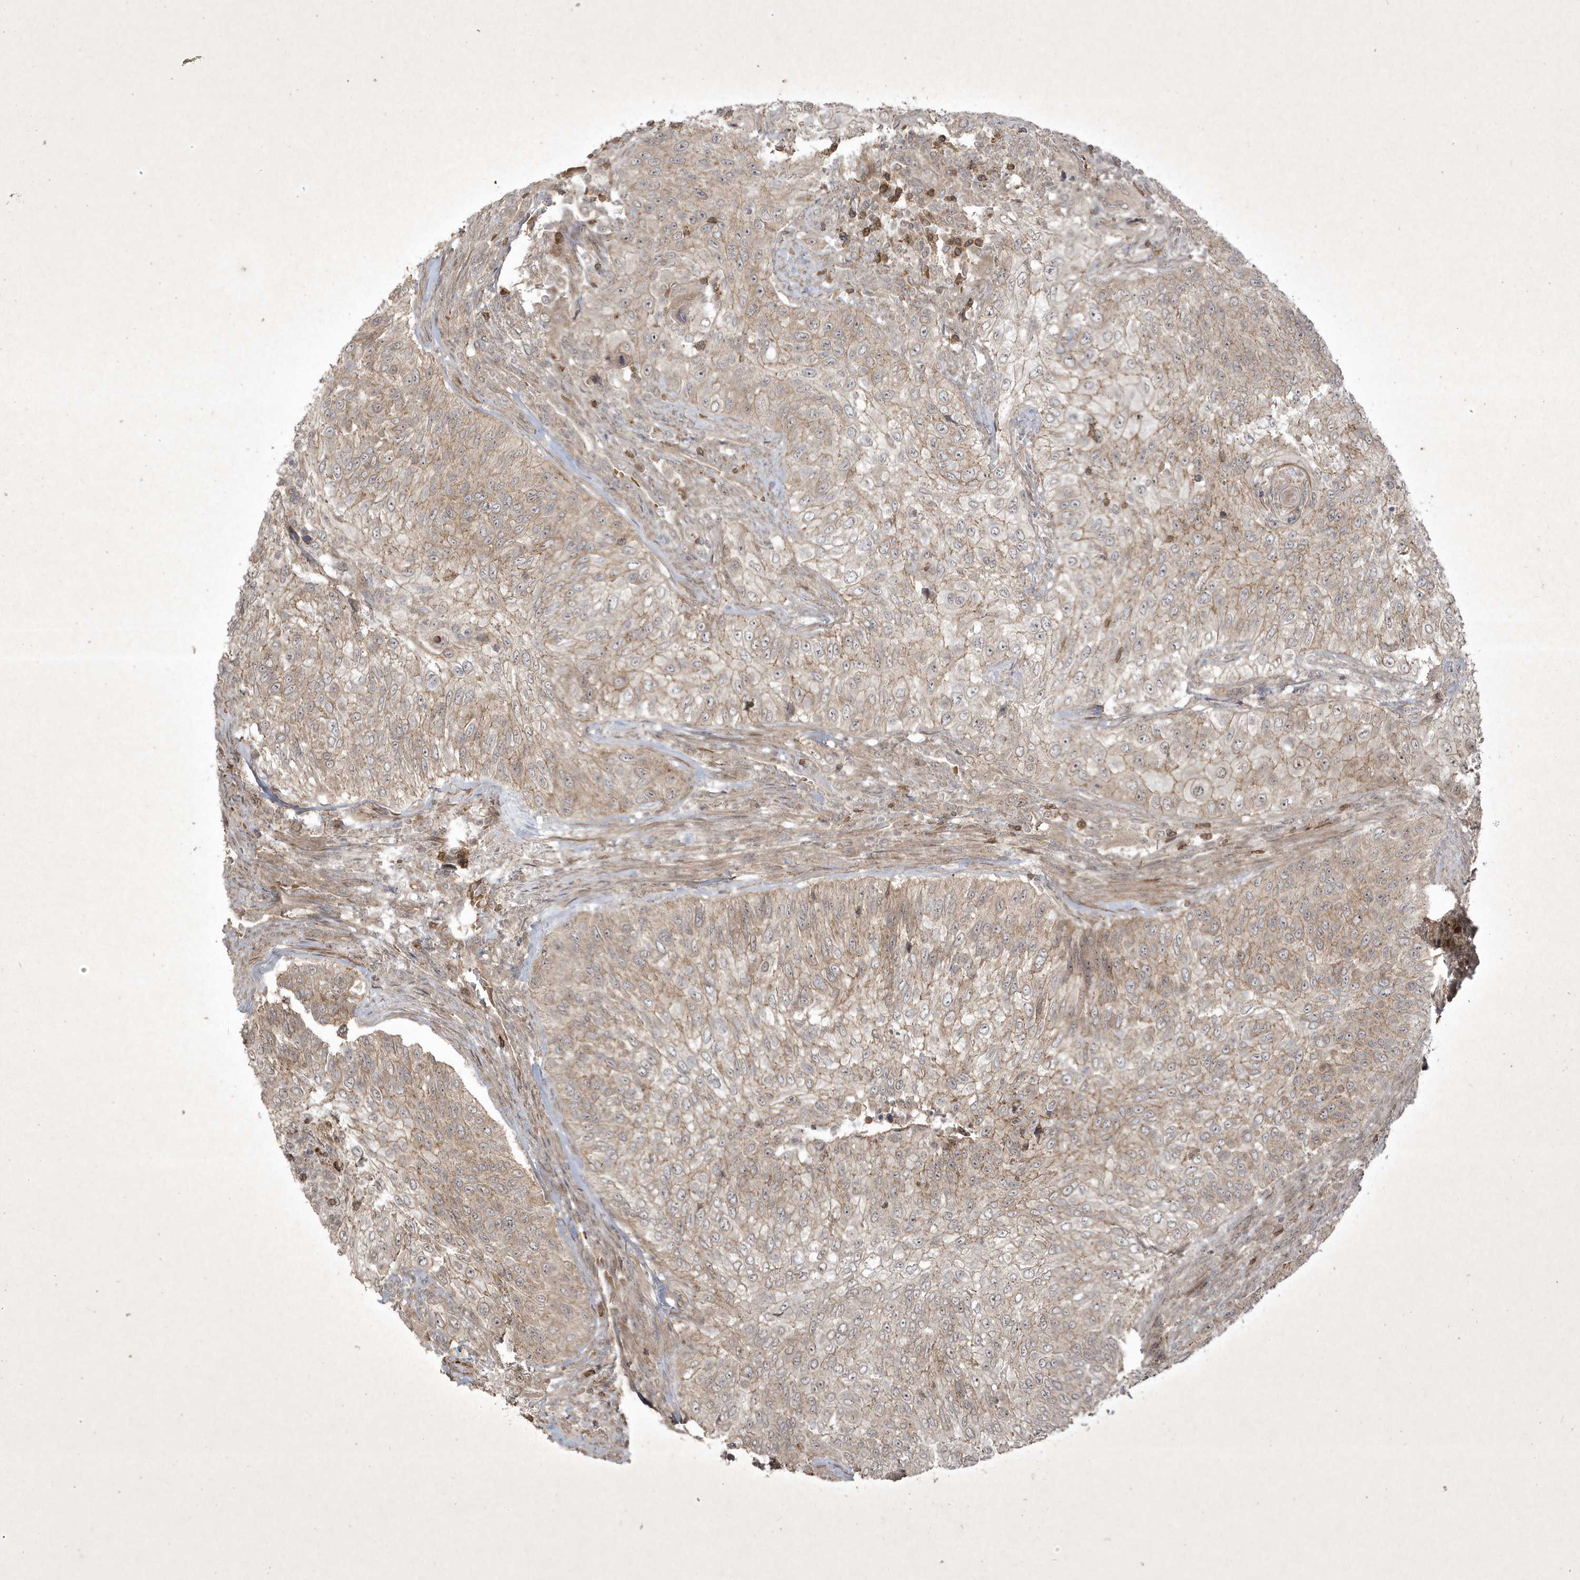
{"staining": {"intensity": "weak", "quantity": "25%-75%", "location": "cytoplasmic/membranous"}, "tissue": "urothelial cancer", "cell_type": "Tumor cells", "image_type": "cancer", "snomed": [{"axis": "morphology", "description": "Urothelial carcinoma, High grade"}, {"axis": "topography", "description": "Urinary bladder"}], "caption": "The photomicrograph displays staining of high-grade urothelial carcinoma, revealing weak cytoplasmic/membranous protein positivity (brown color) within tumor cells. The protein is shown in brown color, while the nuclei are stained blue.", "gene": "FAM83C", "patient": {"sex": "female", "age": 60}}